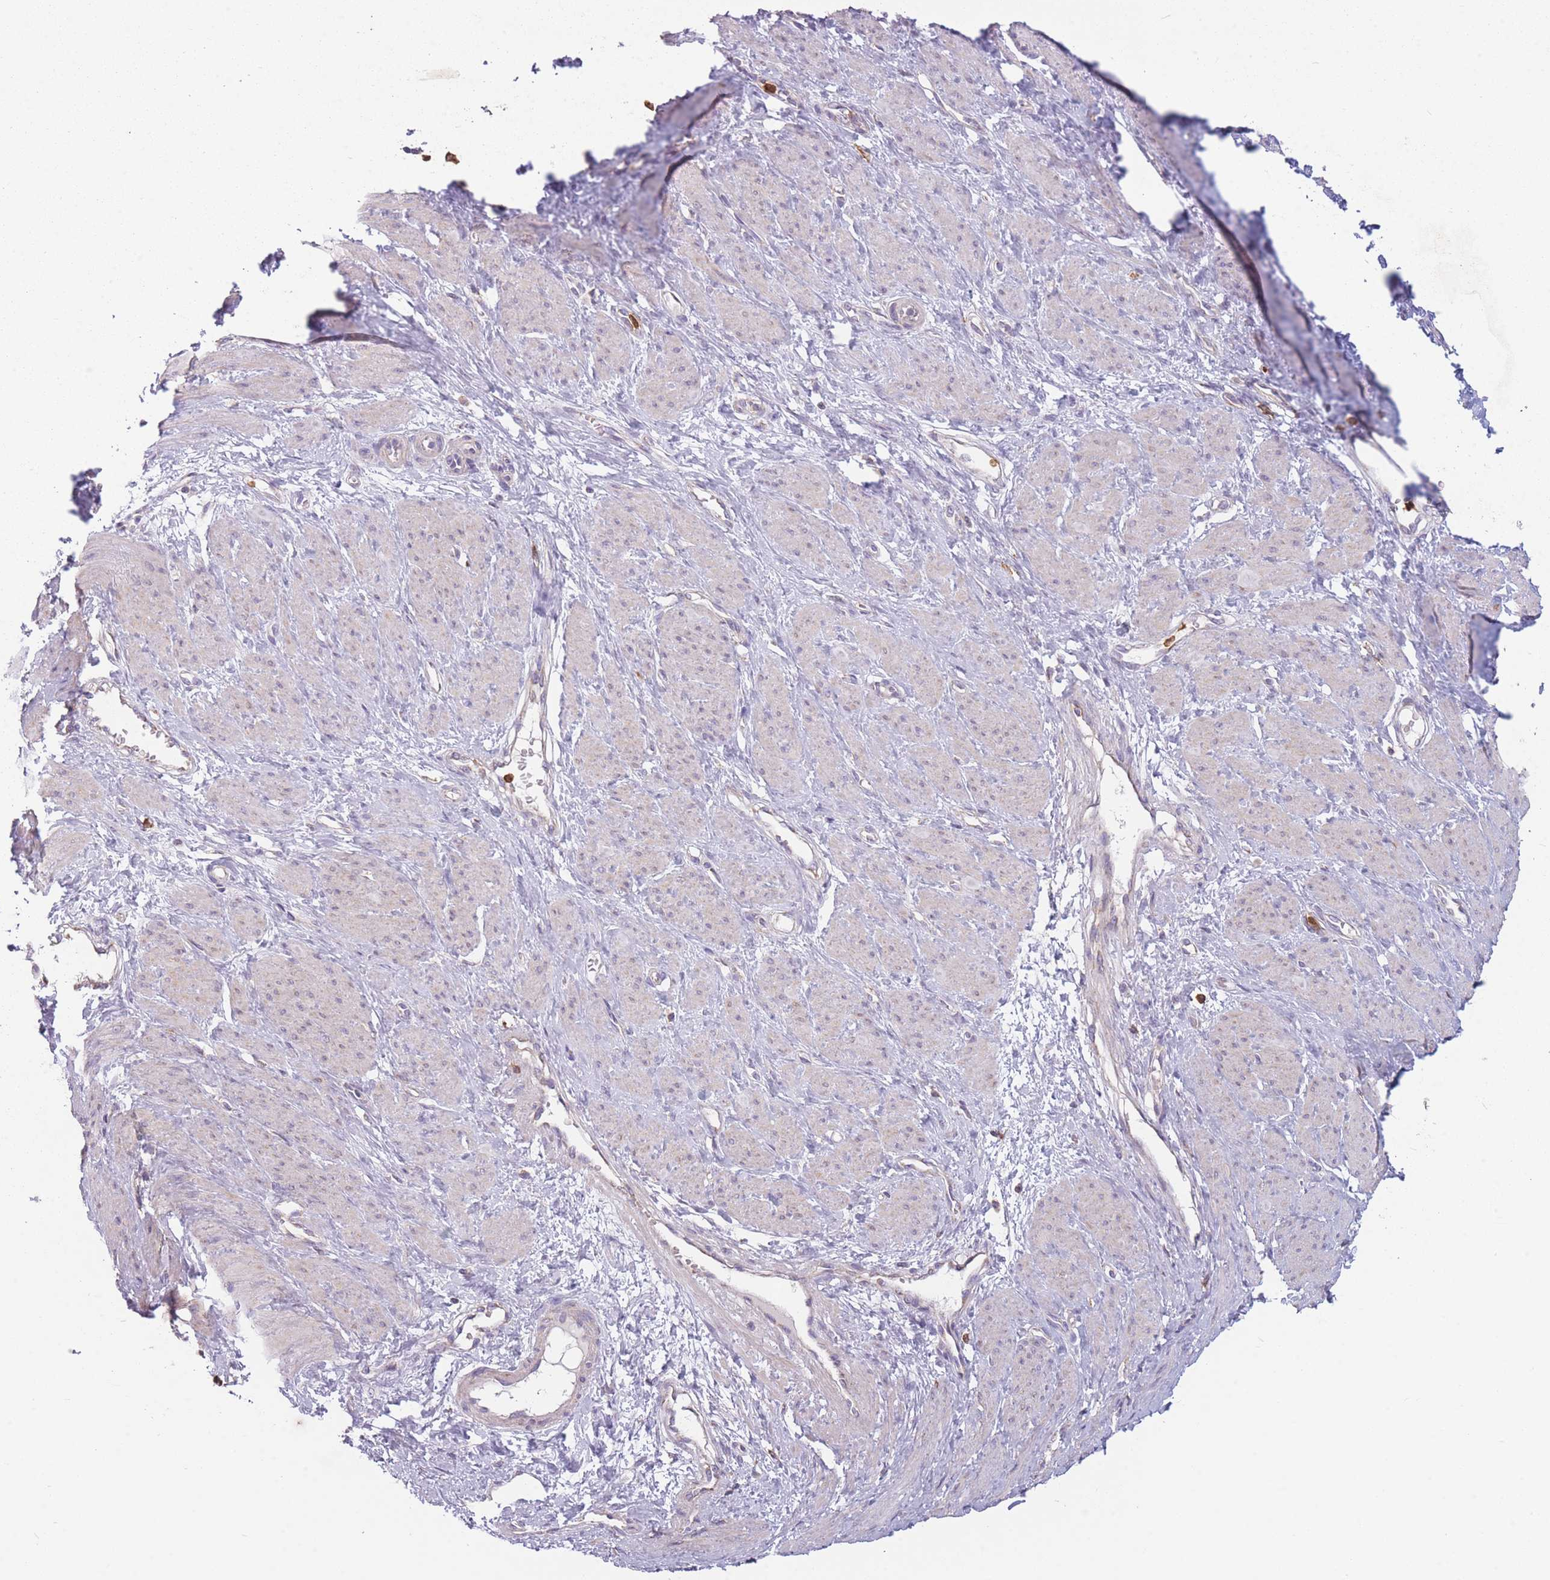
{"staining": {"intensity": "negative", "quantity": "none", "location": "none"}, "tissue": "smooth muscle", "cell_type": "Smooth muscle cells", "image_type": "normal", "snomed": [{"axis": "morphology", "description": "Normal tissue, NOS"}, {"axis": "topography", "description": "Smooth muscle"}, {"axis": "topography", "description": "Uterus"}], "caption": "This is a image of IHC staining of benign smooth muscle, which shows no staining in smooth muscle cells. (DAB IHC, high magnification).", "gene": "PRAM1", "patient": {"sex": "female", "age": 39}}